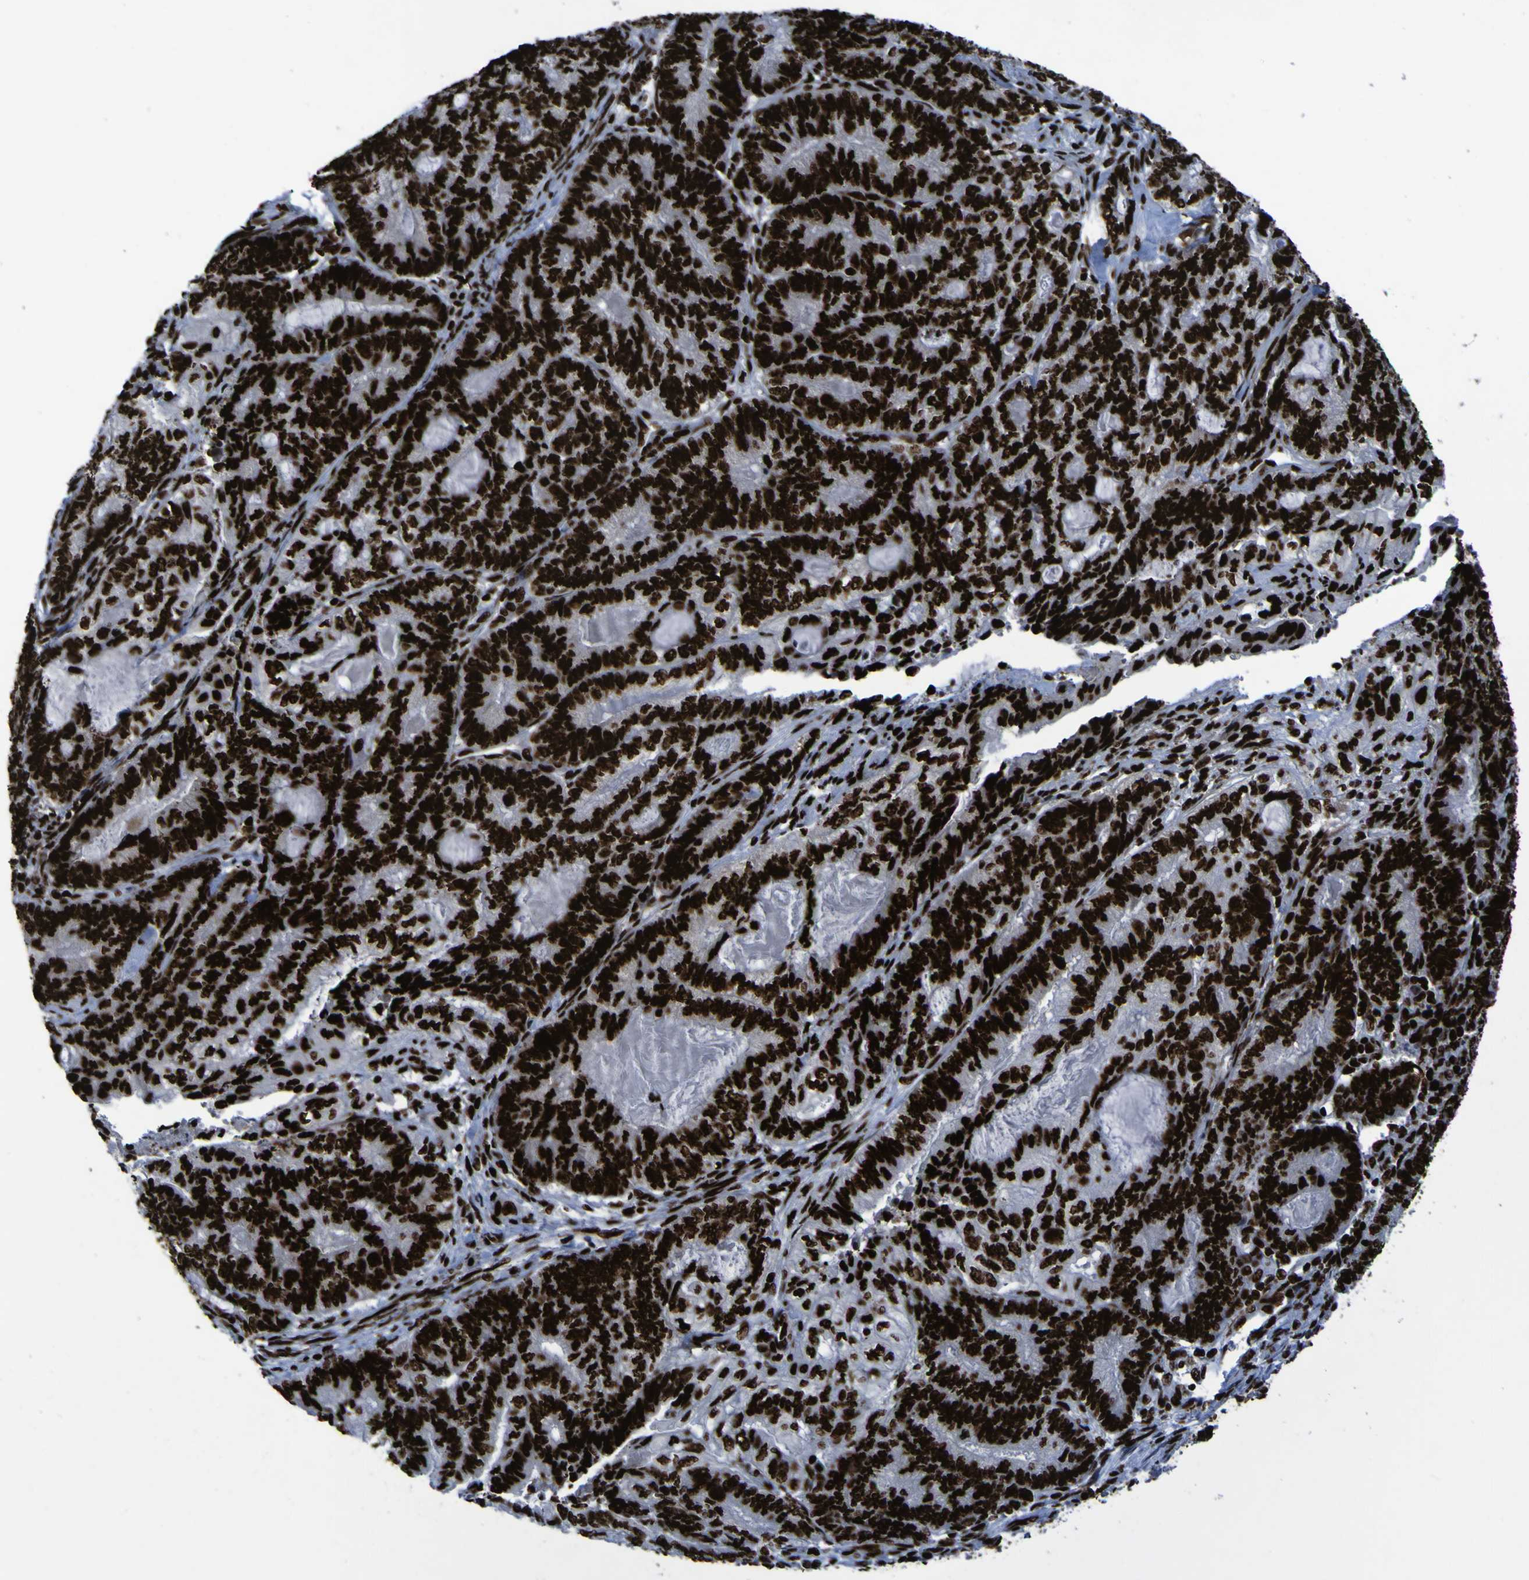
{"staining": {"intensity": "strong", "quantity": ">75%", "location": "nuclear"}, "tissue": "endometrial cancer", "cell_type": "Tumor cells", "image_type": "cancer", "snomed": [{"axis": "morphology", "description": "Adenocarcinoma, NOS"}, {"axis": "topography", "description": "Uterus"}, {"axis": "topography", "description": "Endometrium"}], "caption": "High-power microscopy captured an IHC photomicrograph of endometrial adenocarcinoma, revealing strong nuclear positivity in approximately >75% of tumor cells. The protein of interest is shown in brown color, while the nuclei are stained blue.", "gene": "NPM1", "patient": {"sex": "female", "age": 70}}